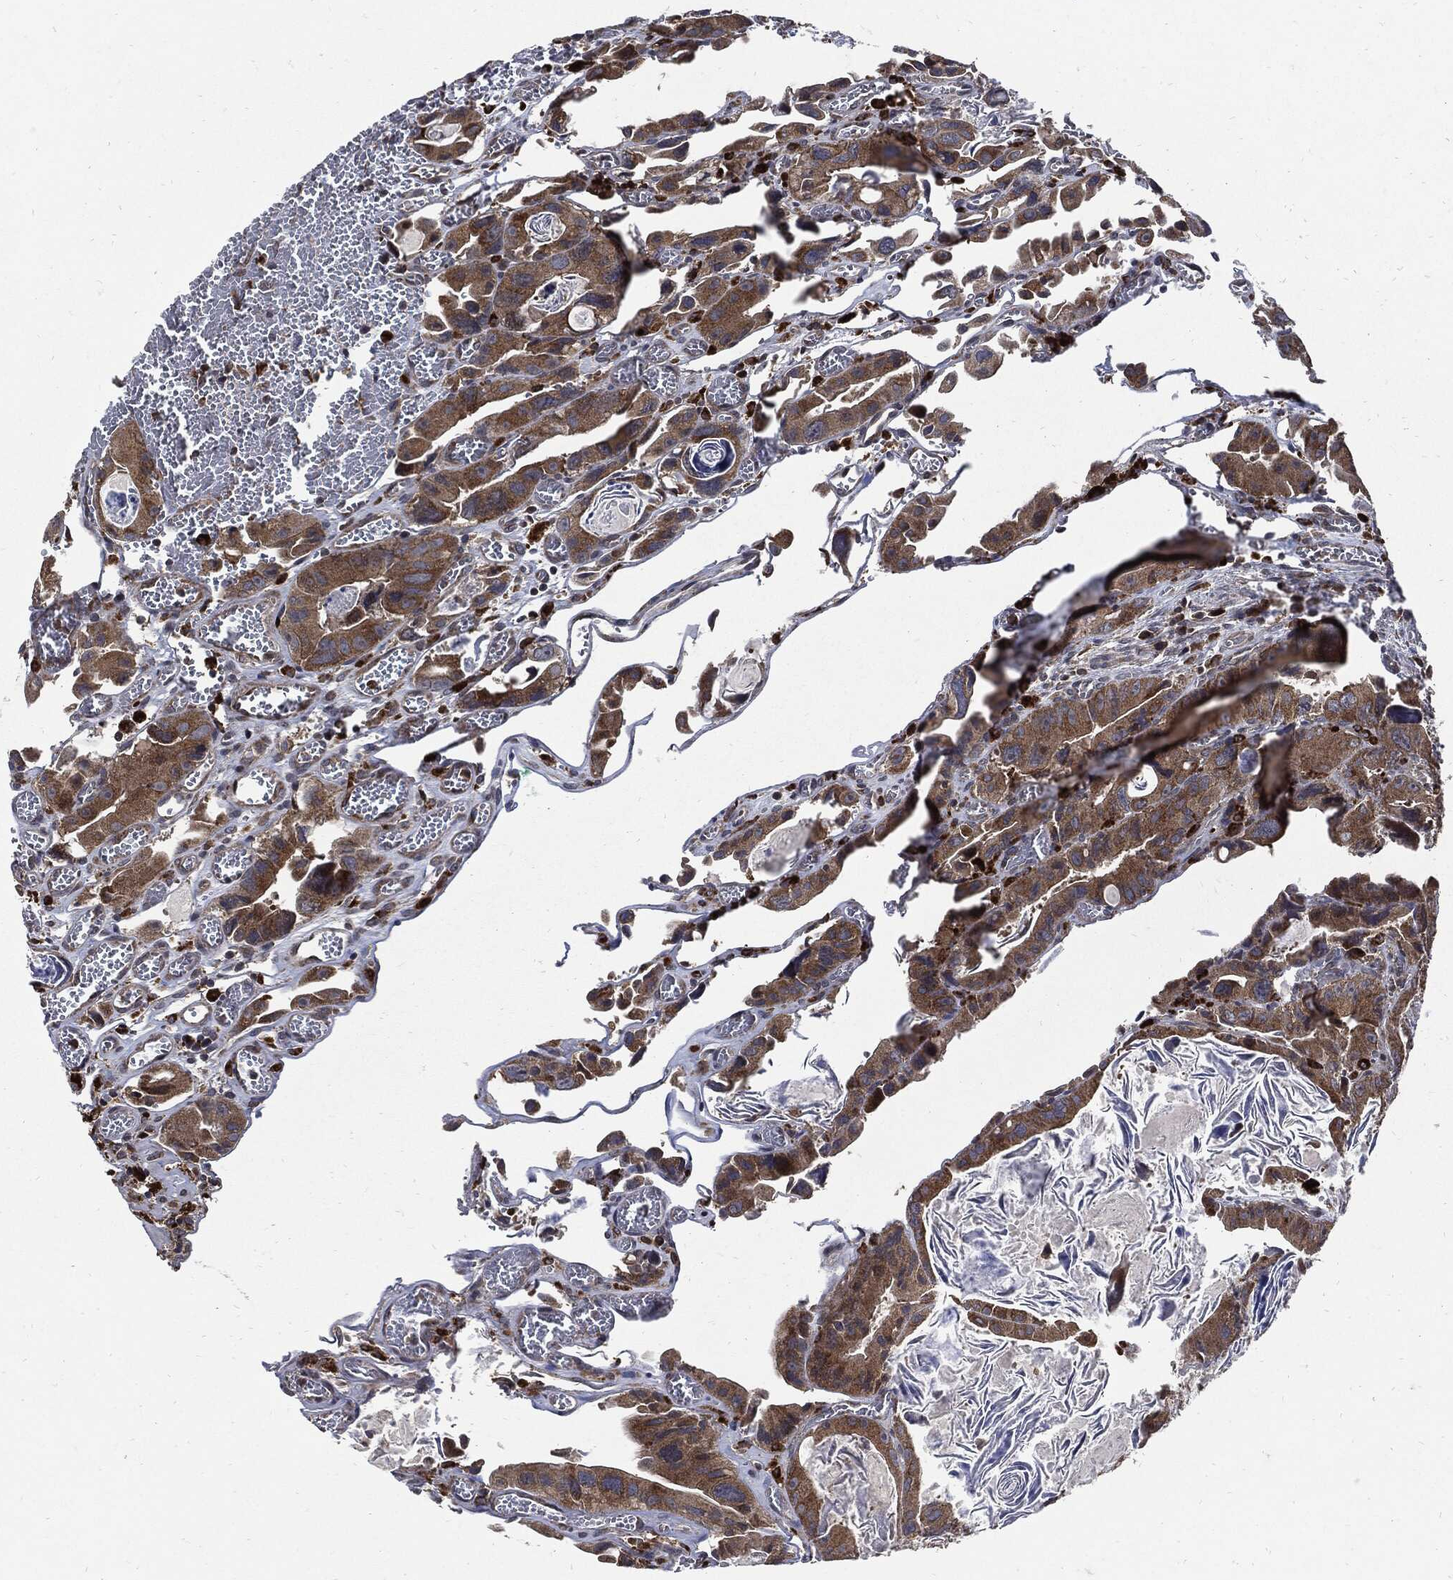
{"staining": {"intensity": "moderate", "quantity": ">75%", "location": "cytoplasmic/membranous"}, "tissue": "colorectal cancer", "cell_type": "Tumor cells", "image_type": "cancer", "snomed": [{"axis": "morphology", "description": "Adenocarcinoma, NOS"}, {"axis": "topography", "description": "Rectum"}], "caption": "Colorectal cancer was stained to show a protein in brown. There is medium levels of moderate cytoplasmic/membranous staining in about >75% of tumor cells. Using DAB (brown) and hematoxylin (blue) stains, captured at high magnification using brightfield microscopy.", "gene": "SLC31A2", "patient": {"sex": "male", "age": 64}}